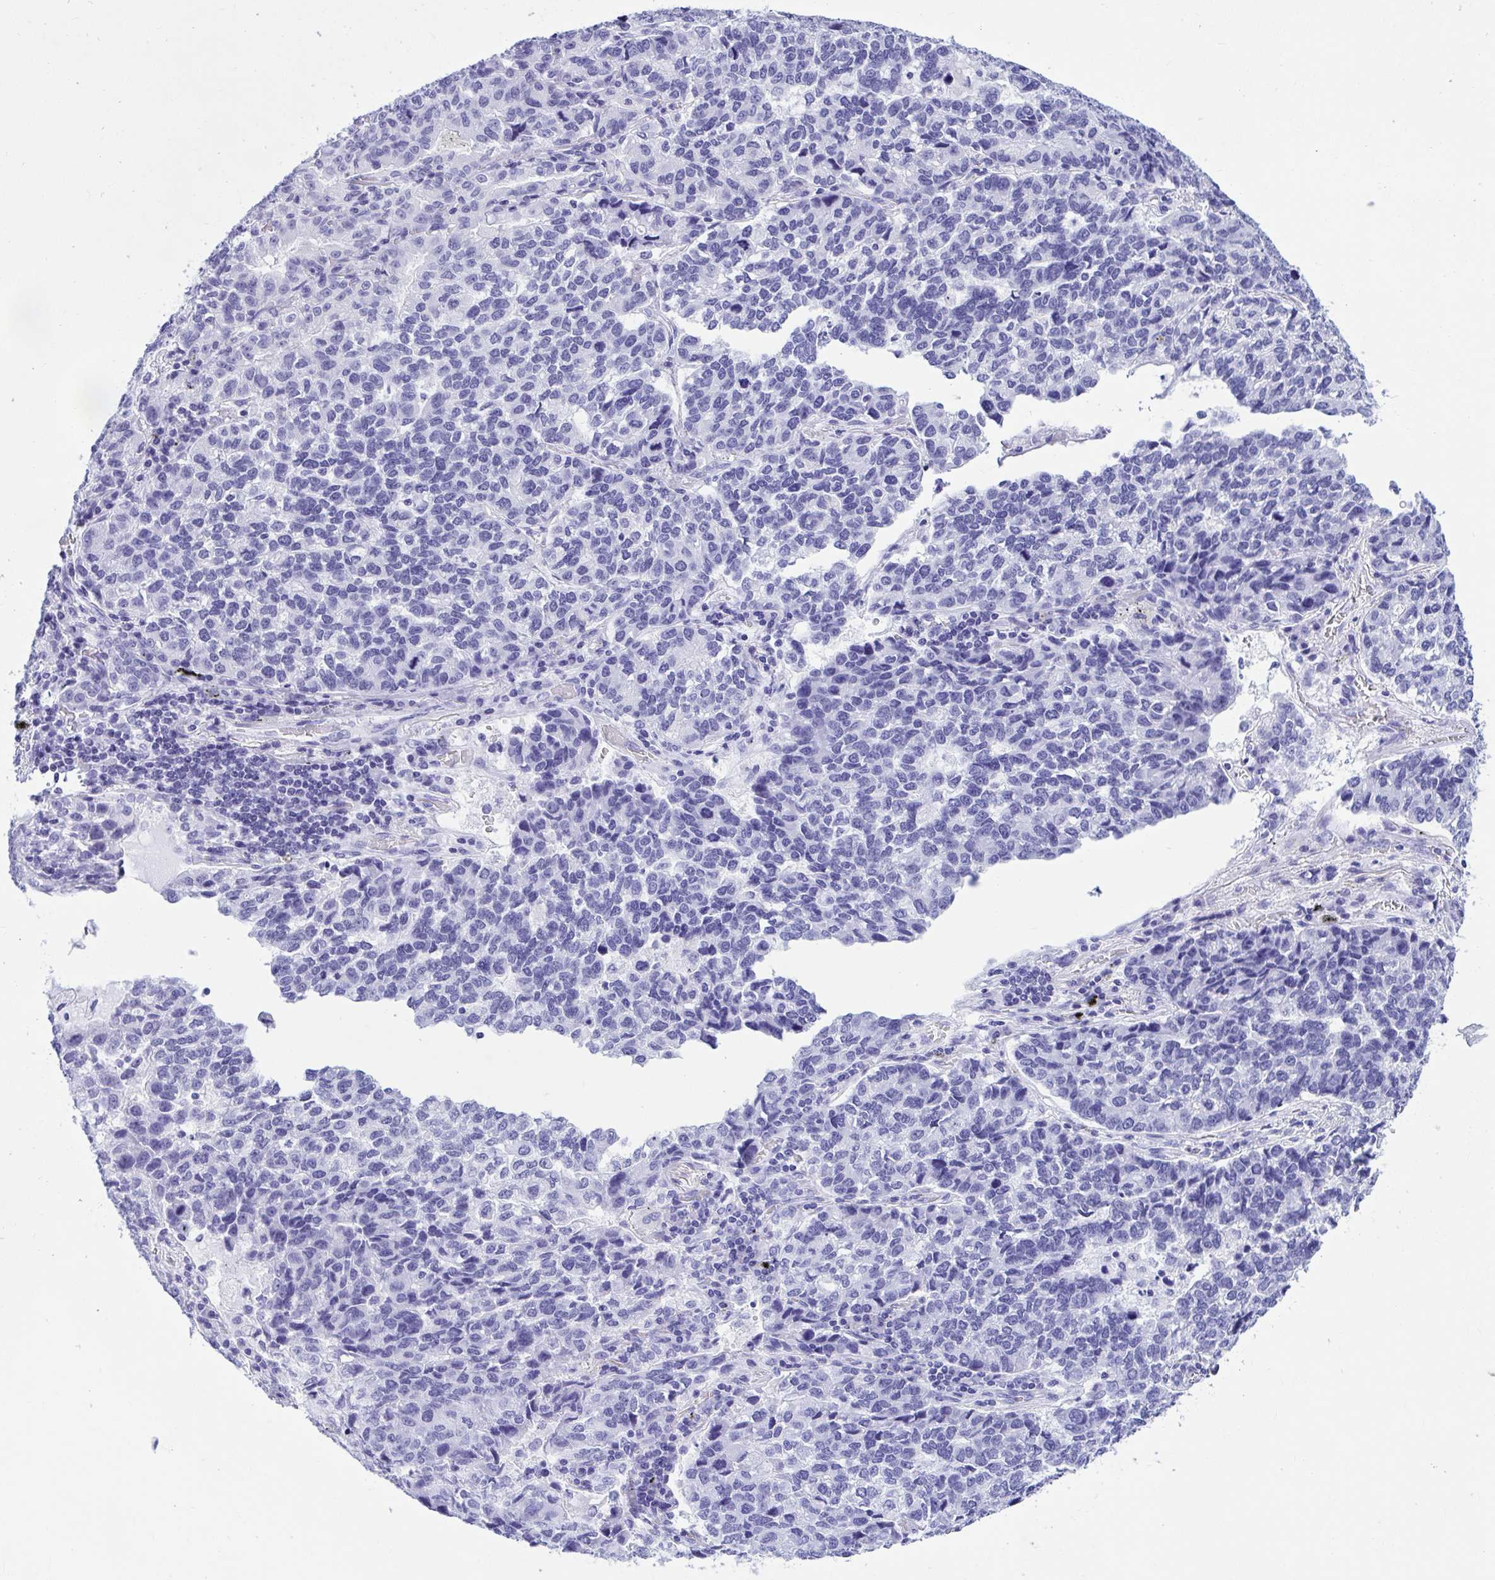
{"staining": {"intensity": "negative", "quantity": "none", "location": "none"}, "tissue": "lung cancer", "cell_type": "Tumor cells", "image_type": "cancer", "snomed": [{"axis": "morphology", "description": "Adenocarcinoma, NOS"}, {"axis": "topography", "description": "Lymph node"}, {"axis": "topography", "description": "Lung"}], "caption": "This is an immunohistochemistry photomicrograph of lung cancer (adenocarcinoma). There is no positivity in tumor cells.", "gene": "PPP1CA", "patient": {"sex": "male", "age": 66}}